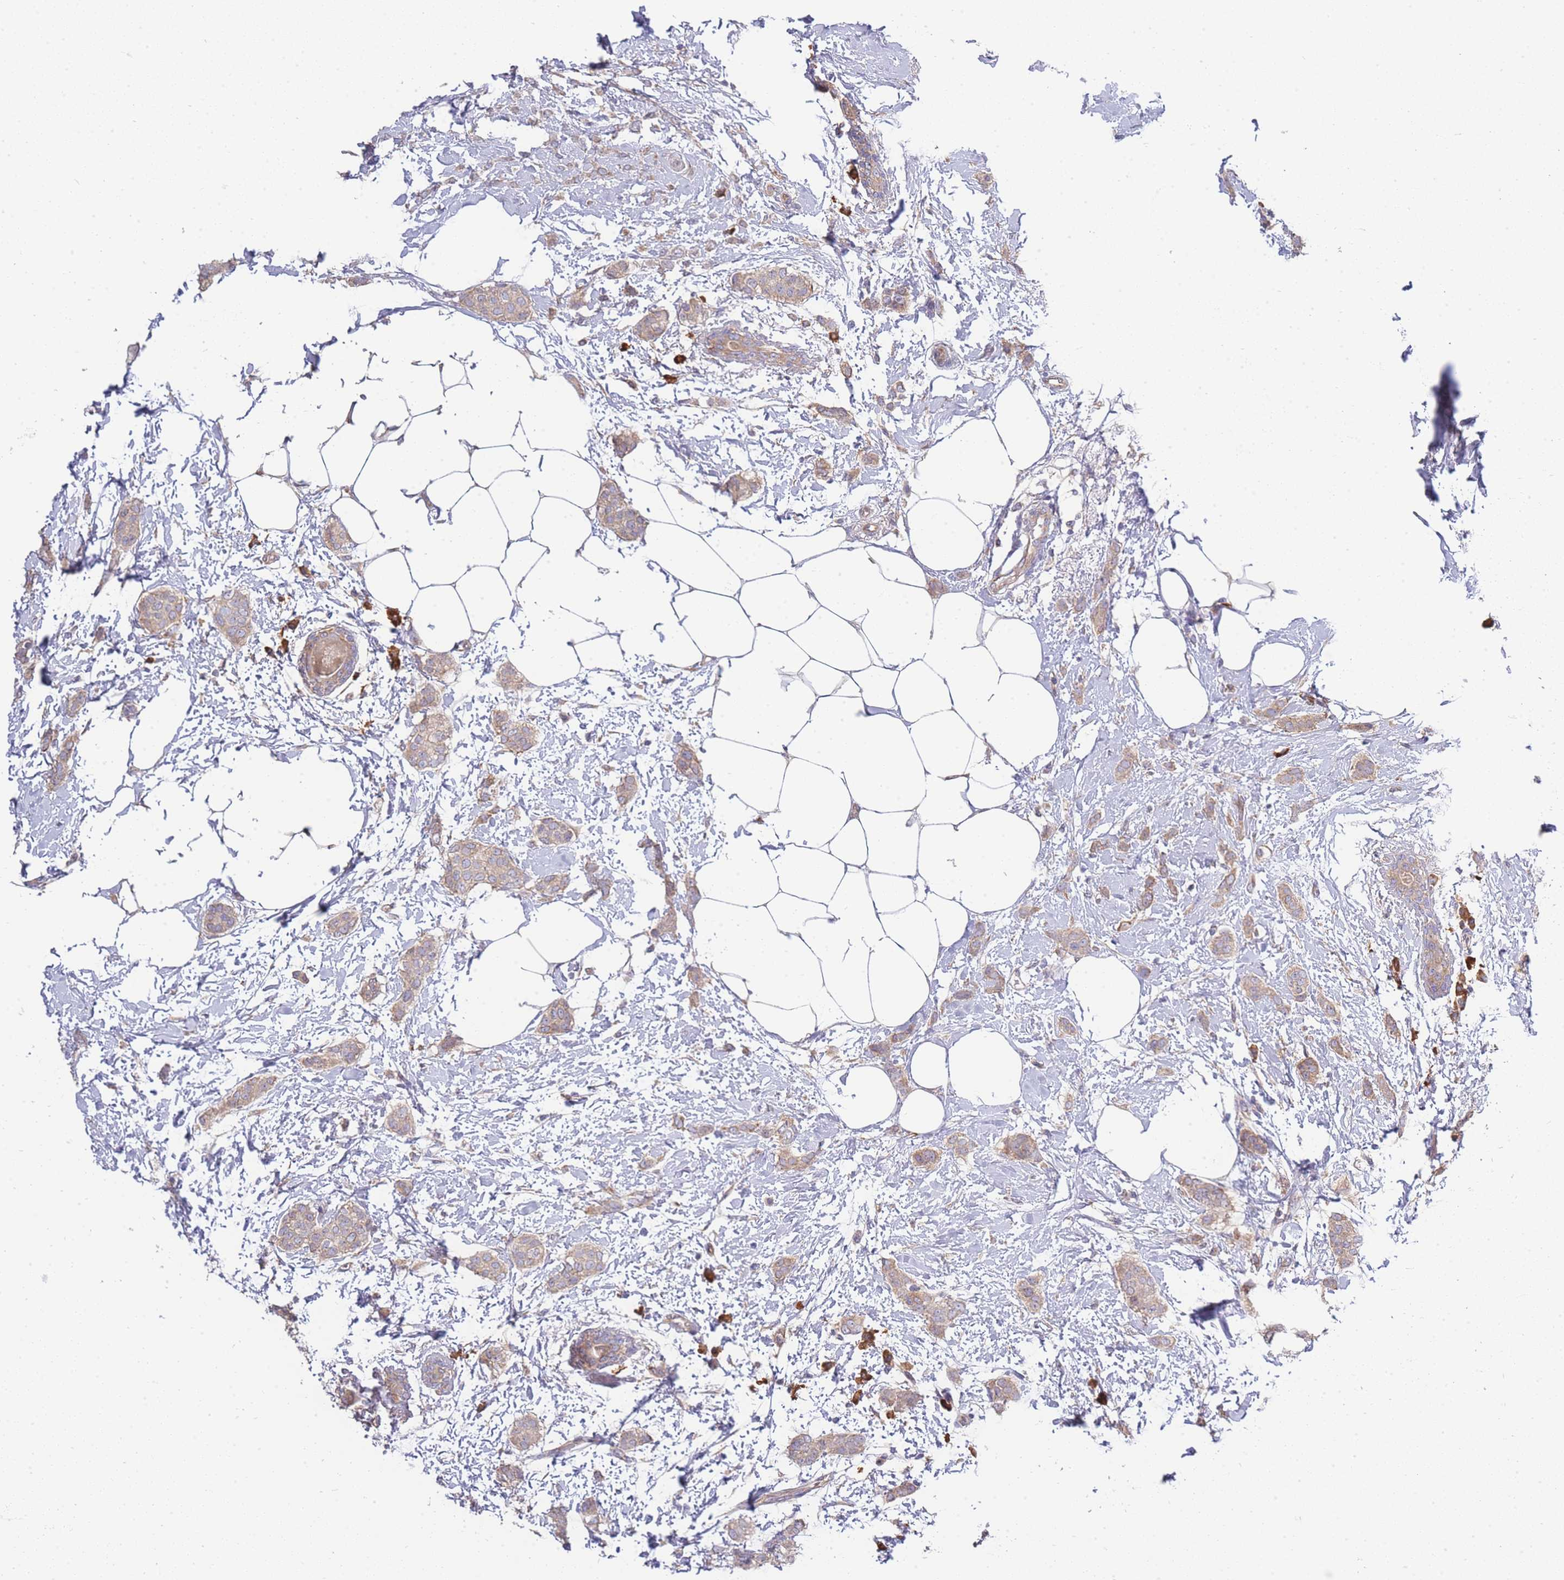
{"staining": {"intensity": "moderate", "quantity": ">75%", "location": "cytoplasmic/membranous"}, "tissue": "breast cancer", "cell_type": "Tumor cells", "image_type": "cancer", "snomed": [{"axis": "morphology", "description": "Duct carcinoma"}, {"axis": "topography", "description": "Breast"}], "caption": "Immunohistochemical staining of breast cancer demonstrates medium levels of moderate cytoplasmic/membranous staining in approximately >75% of tumor cells. (DAB IHC, brown staining for protein, blue staining for nuclei).", "gene": "BEX1", "patient": {"sex": "female", "age": 72}}